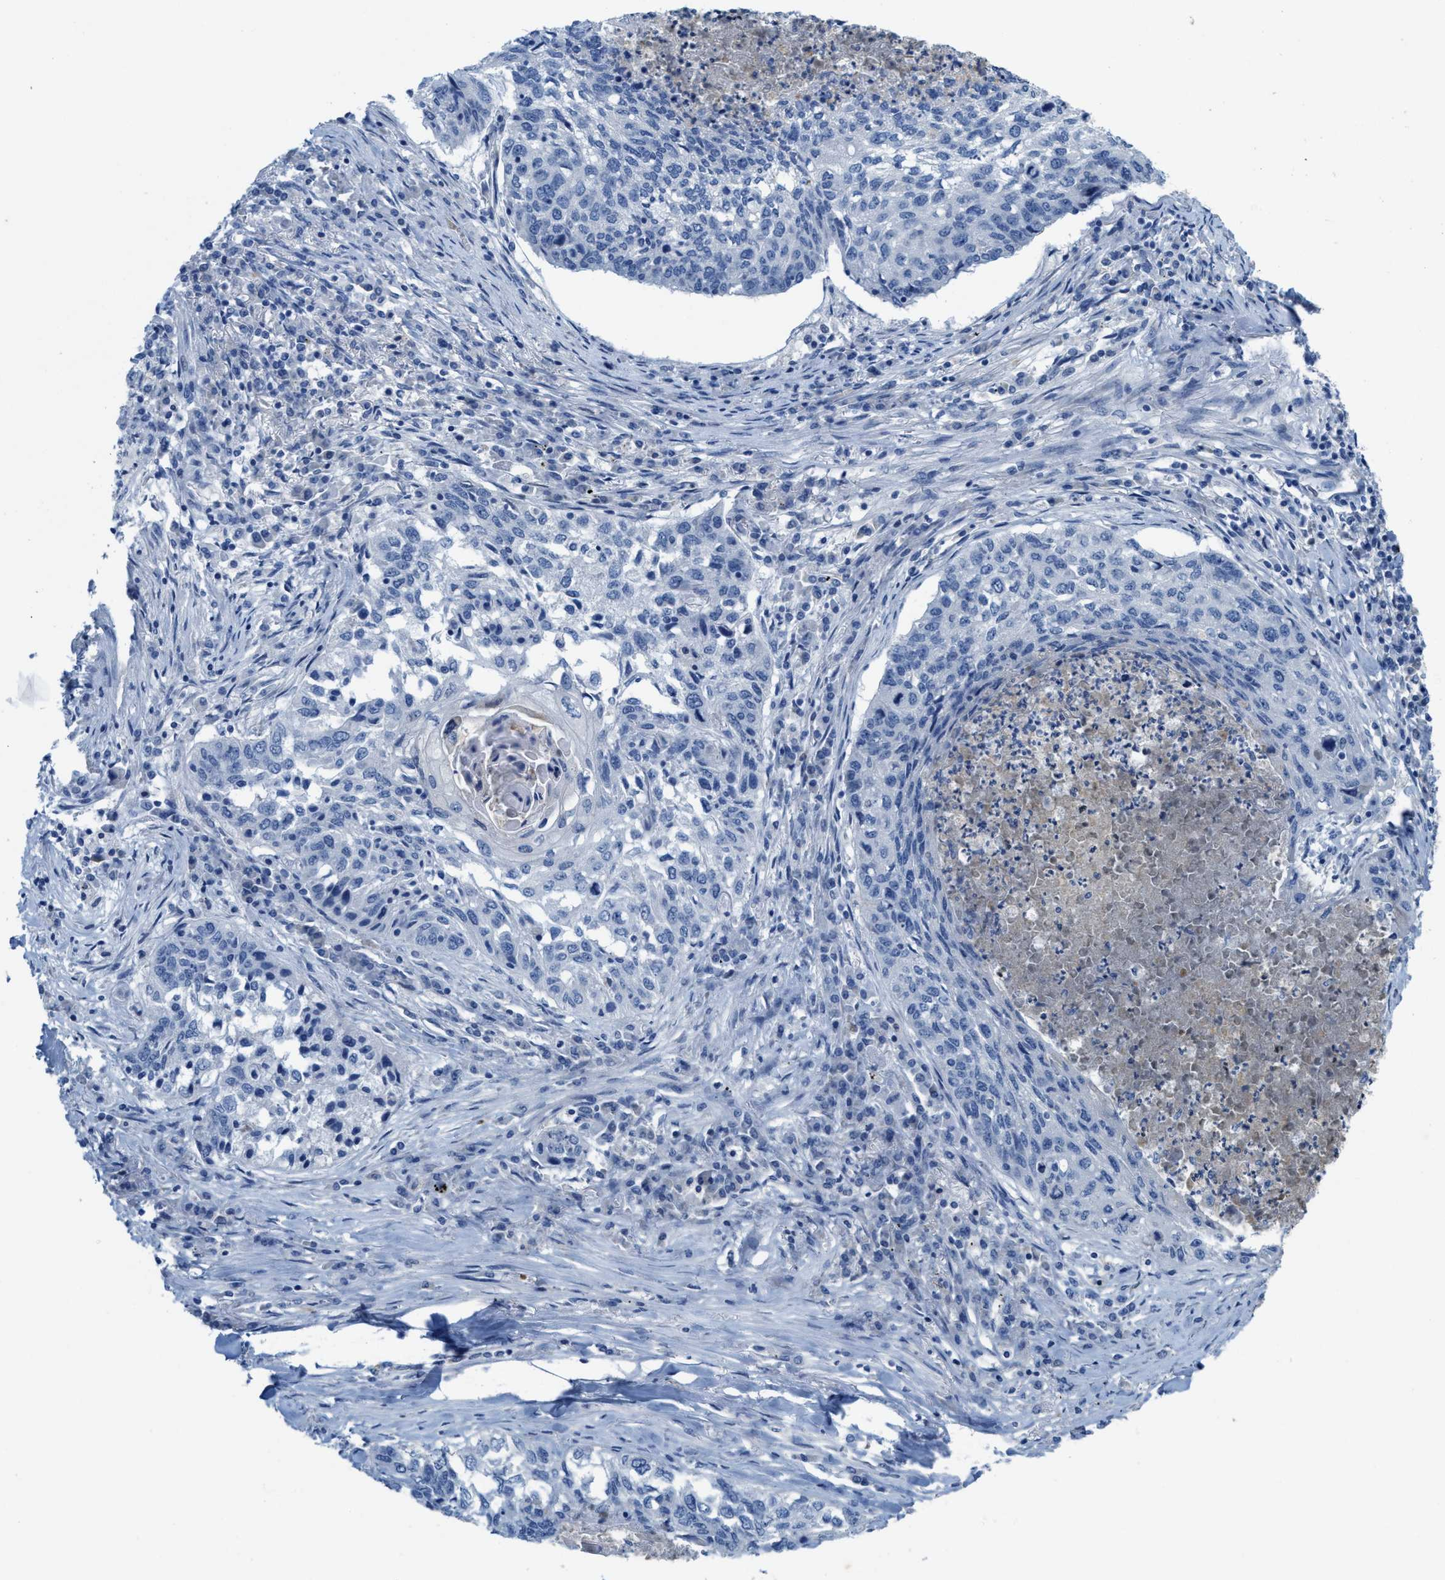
{"staining": {"intensity": "negative", "quantity": "none", "location": "none"}, "tissue": "lung cancer", "cell_type": "Tumor cells", "image_type": "cancer", "snomed": [{"axis": "morphology", "description": "Squamous cell carcinoma, NOS"}, {"axis": "topography", "description": "Lung"}], "caption": "Immunohistochemical staining of lung cancer (squamous cell carcinoma) reveals no significant positivity in tumor cells.", "gene": "CPA2", "patient": {"sex": "female", "age": 63}}